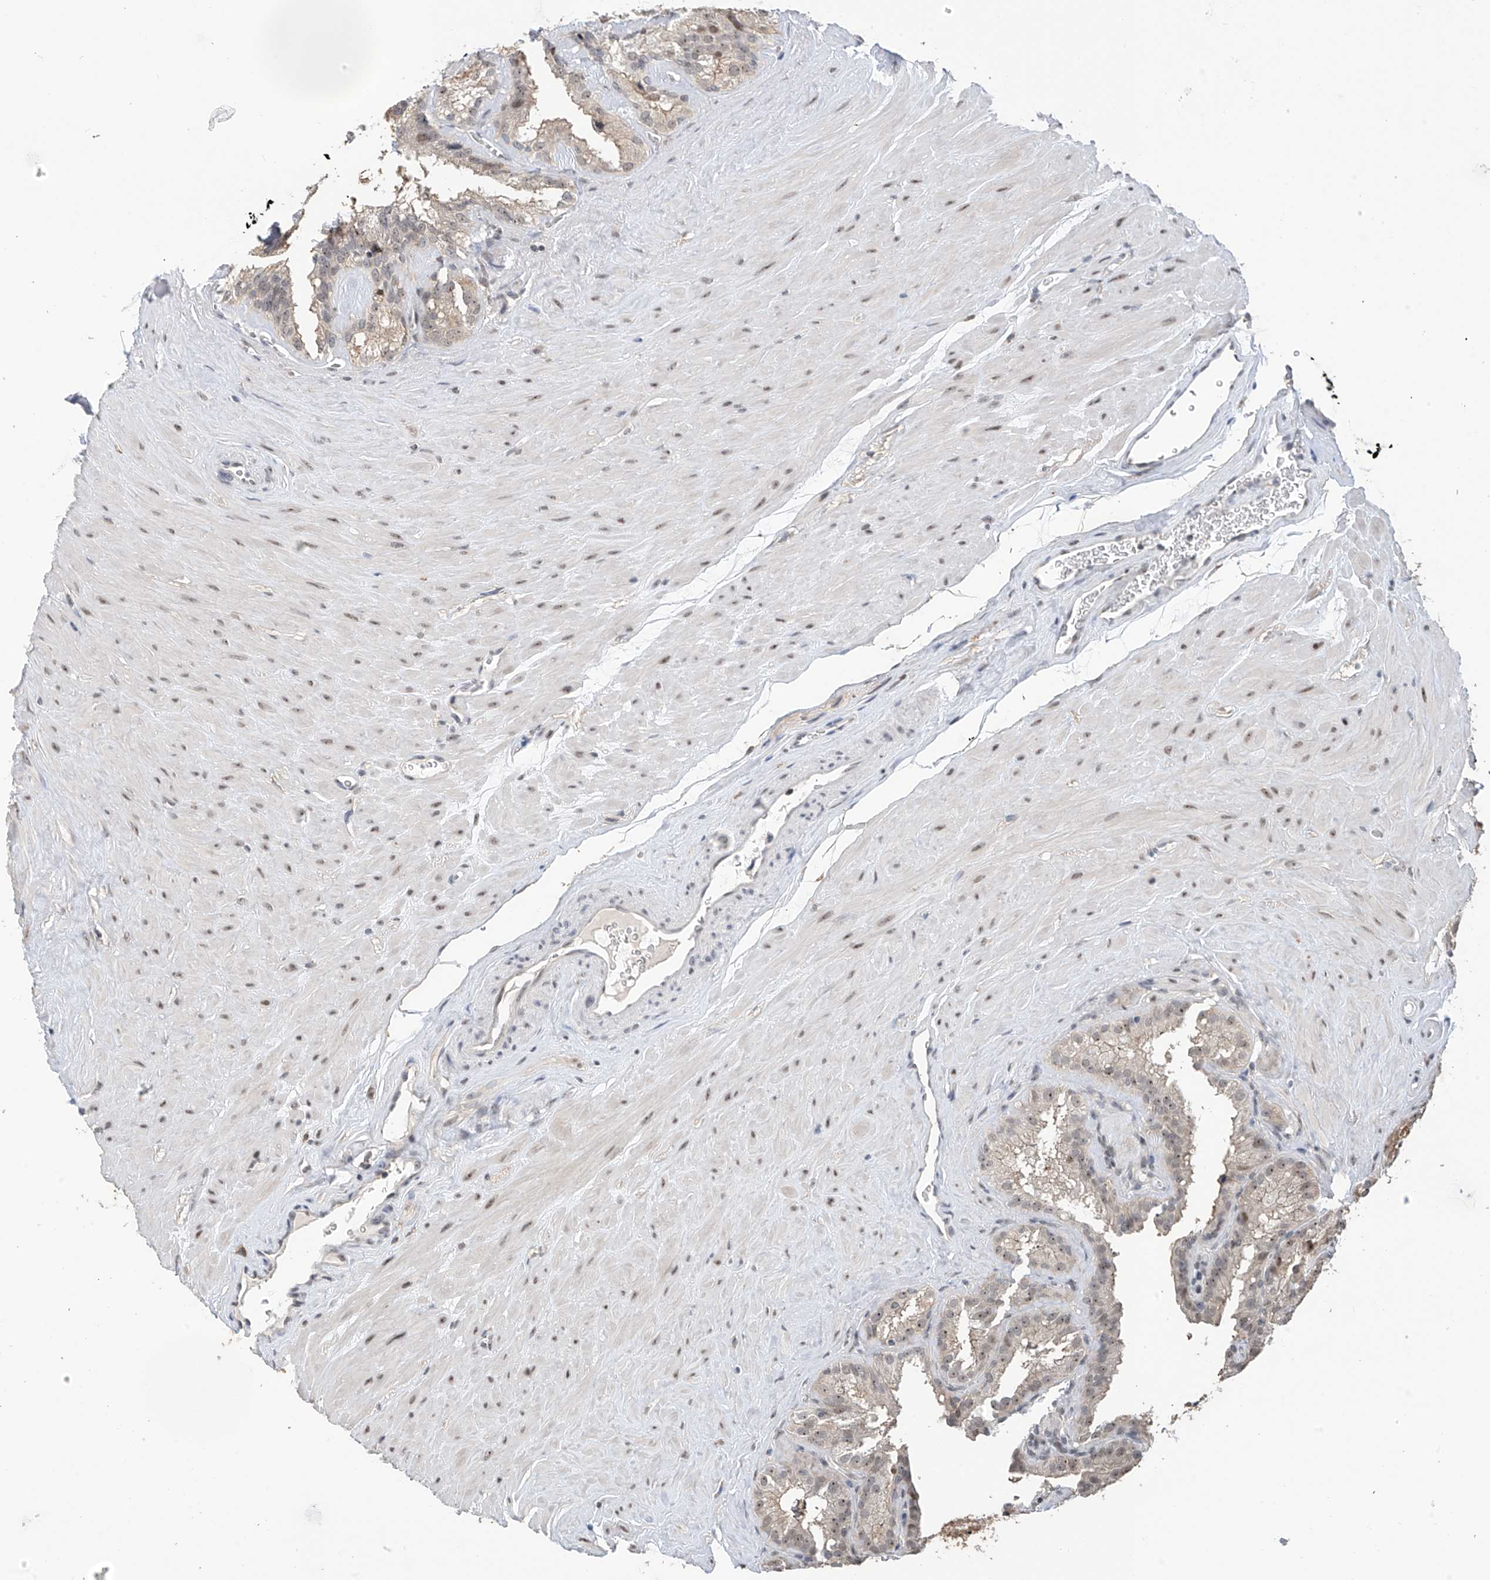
{"staining": {"intensity": "weak", "quantity": "<25%", "location": "nuclear"}, "tissue": "seminal vesicle", "cell_type": "Glandular cells", "image_type": "normal", "snomed": [{"axis": "morphology", "description": "Normal tissue, NOS"}, {"axis": "topography", "description": "Prostate"}, {"axis": "topography", "description": "Seminal veicle"}], "caption": "This is a photomicrograph of immunohistochemistry staining of normal seminal vesicle, which shows no staining in glandular cells. (Brightfield microscopy of DAB (3,3'-diaminobenzidine) immunohistochemistry at high magnification).", "gene": "C1orf131", "patient": {"sex": "male", "age": 59}}